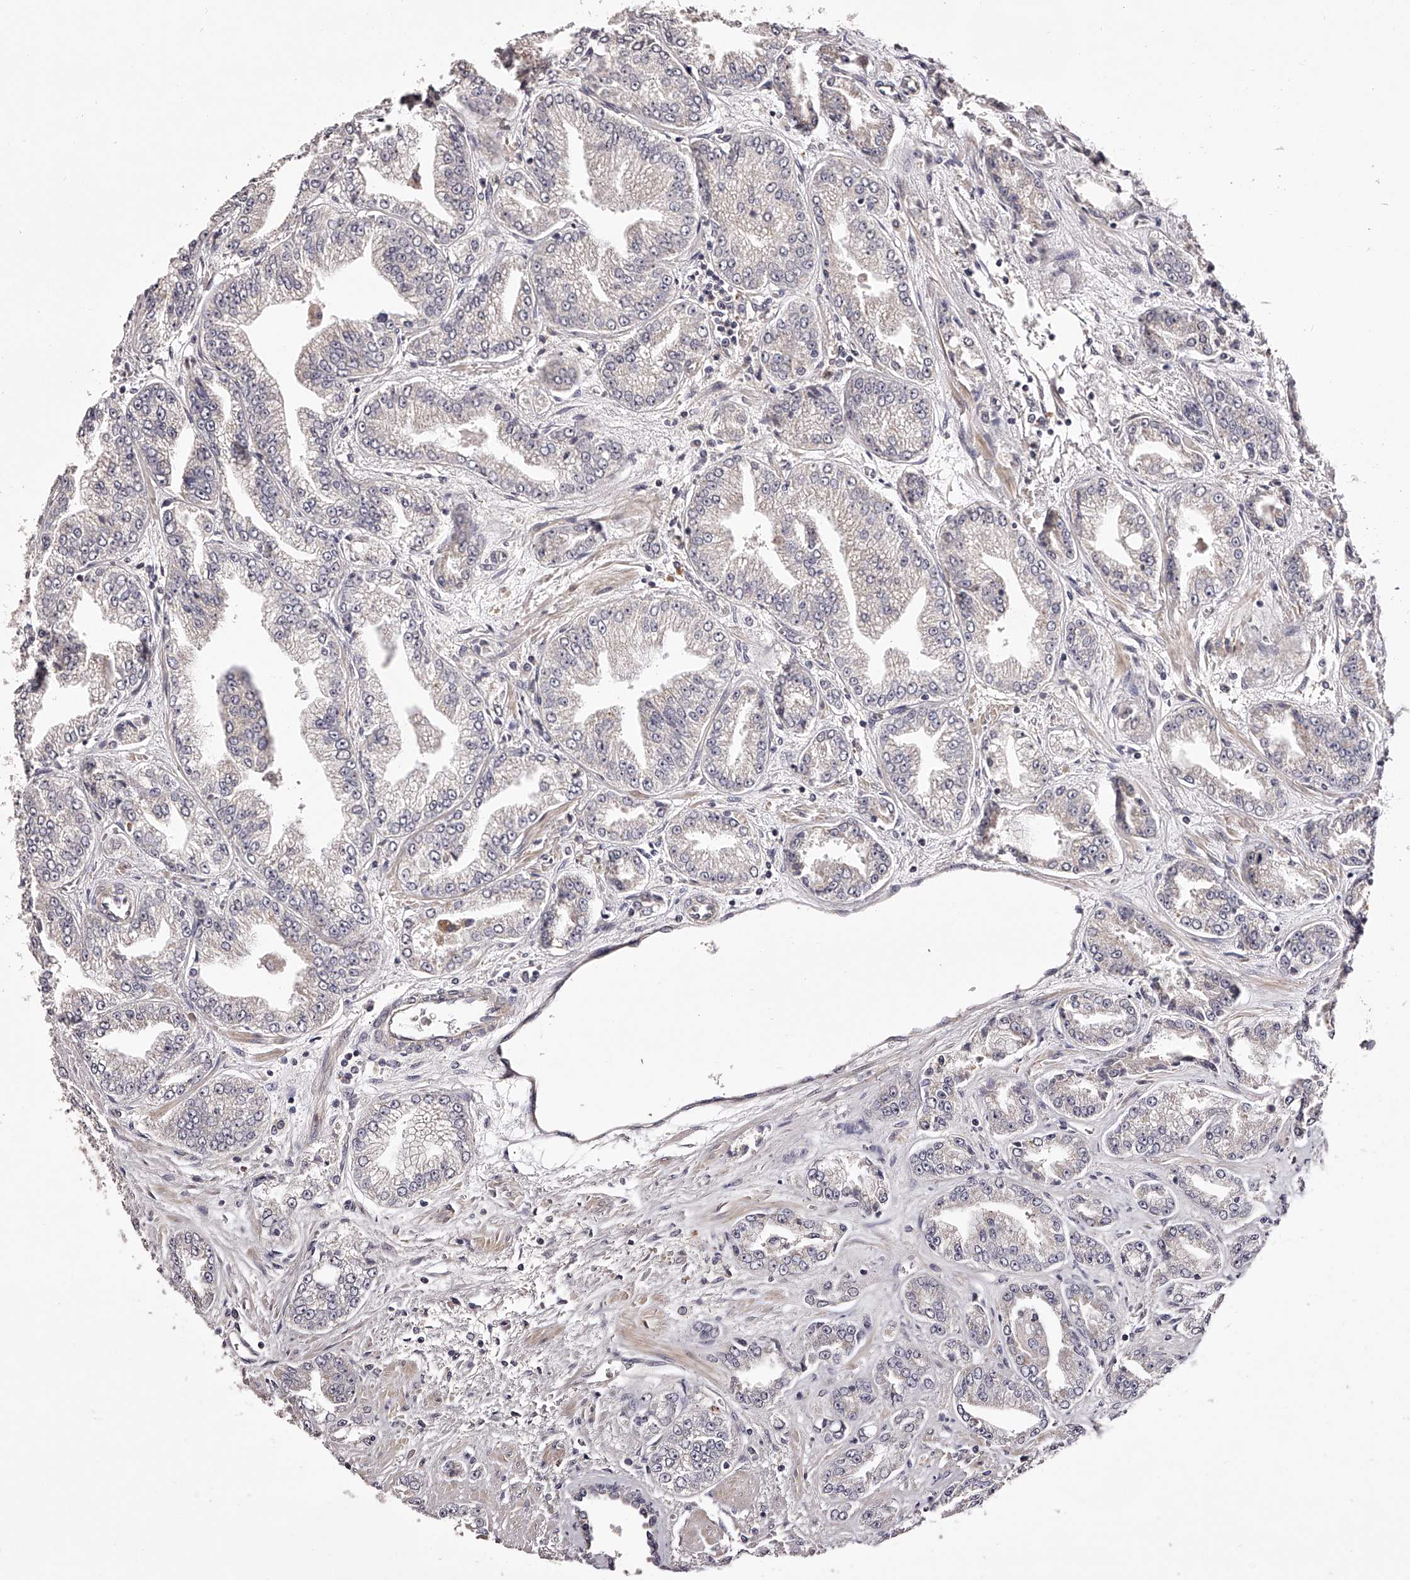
{"staining": {"intensity": "negative", "quantity": "none", "location": "none"}, "tissue": "prostate cancer", "cell_type": "Tumor cells", "image_type": "cancer", "snomed": [{"axis": "morphology", "description": "Adenocarcinoma, High grade"}, {"axis": "topography", "description": "Prostate"}], "caption": "This is an IHC image of human high-grade adenocarcinoma (prostate). There is no expression in tumor cells.", "gene": "ODF2L", "patient": {"sex": "male", "age": 71}}